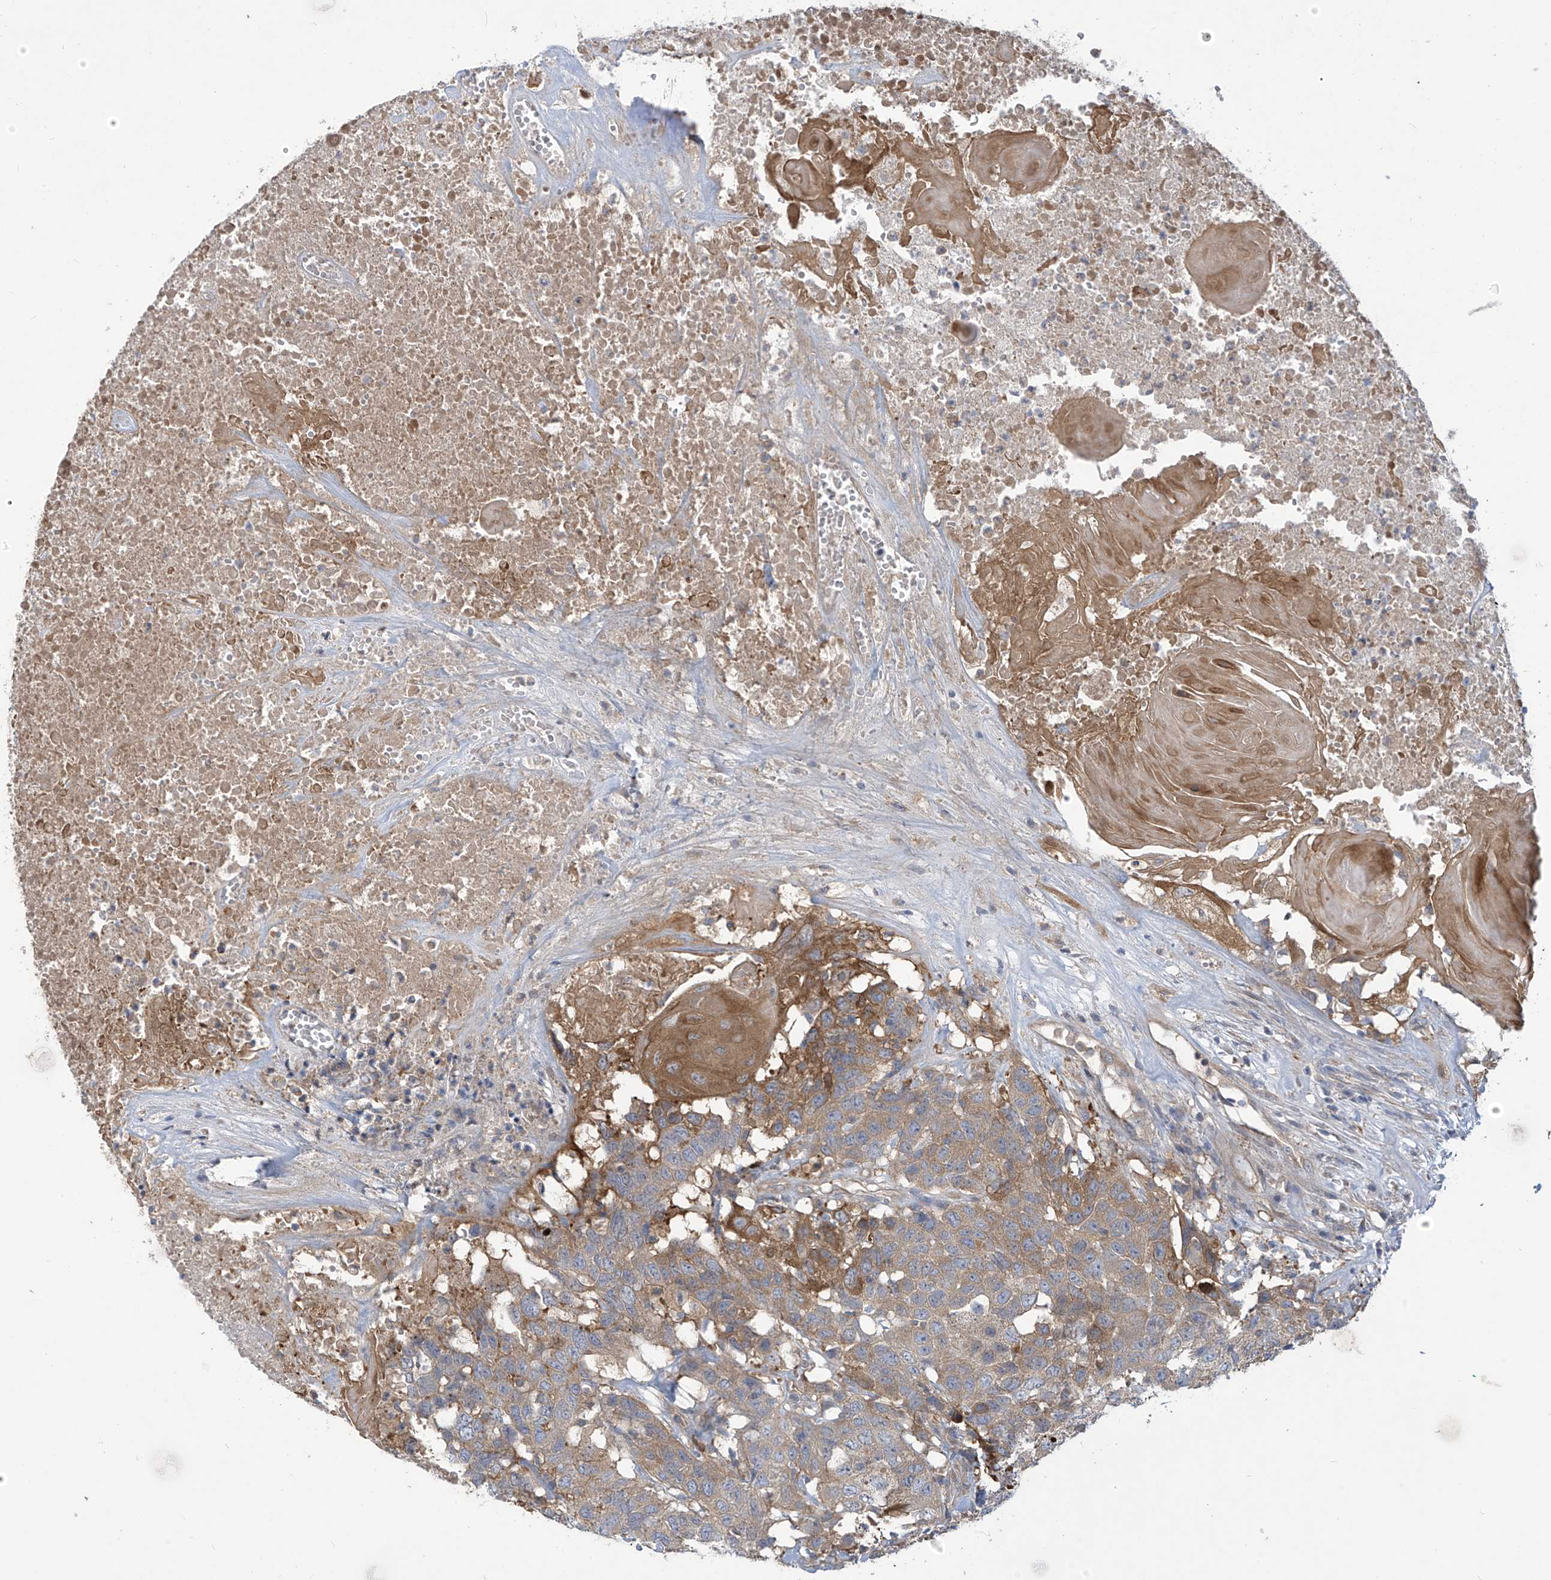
{"staining": {"intensity": "moderate", "quantity": ">75%", "location": "cytoplasmic/membranous"}, "tissue": "head and neck cancer", "cell_type": "Tumor cells", "image_type": "cancer", "snomed": [{"axis": "morphology", "description": "Squamous cell carcinoma, NOS"}, {"axis": "topography", "description": "Head-Neck"}], "caption": "Immunohistochemistry (IHC) histopathology image of squamous cell carcinoma (head and neck) stained for a protein (brown), which shows medium levels of moderate cytoplasmic/membranous staining in about >75% of tumor cells.", "gene": "ADI1", "patient": {"sex": "male", "age": 66}}